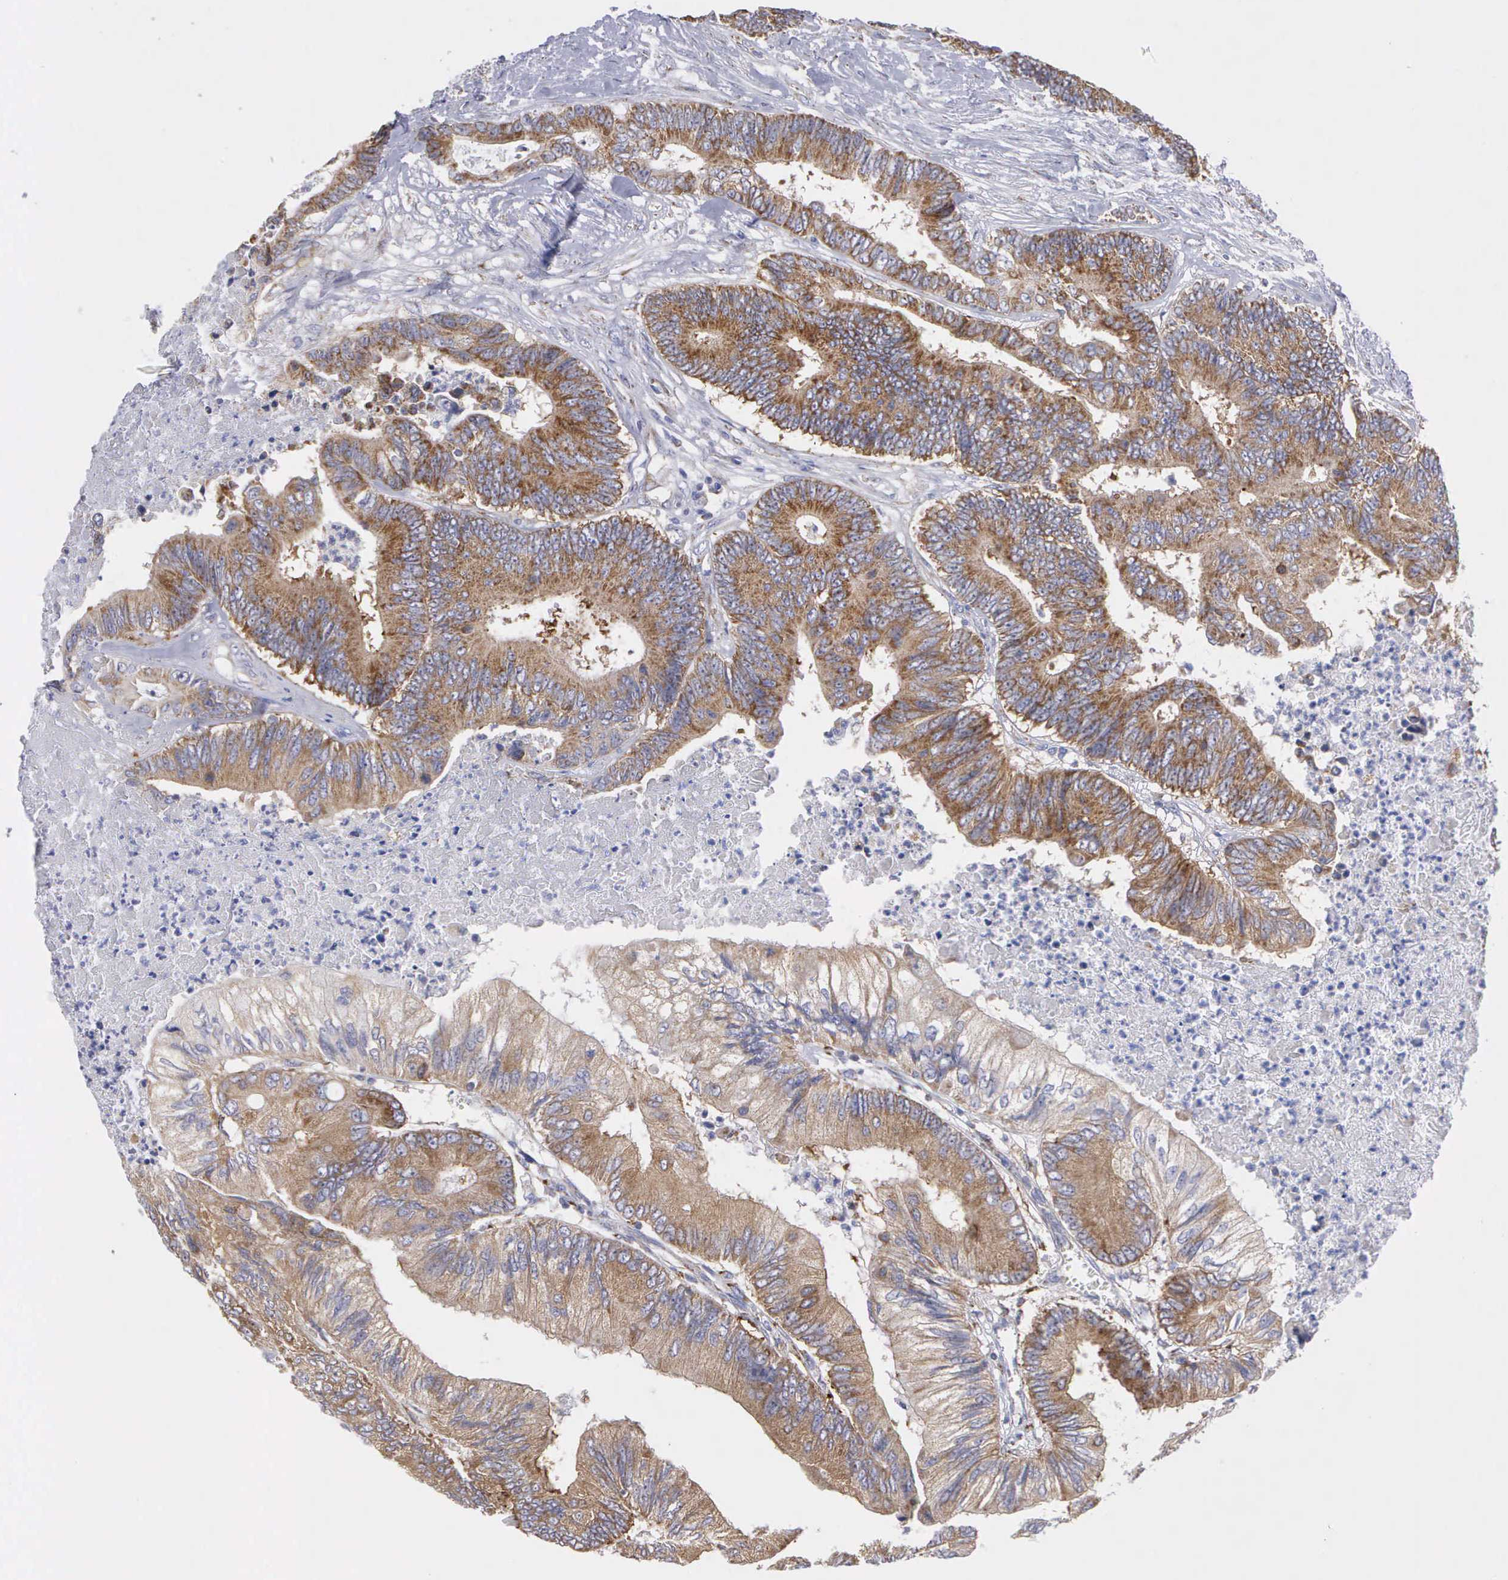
{"staining": {"intensity": "moderate", "quantity": ">75%", "location": "cytoplasmic/membranous"}, "tissue": "colorectal cancer", "cell_type": "Tumor cells", "image_type": "cancer", "snomed": [{"axis": "morphology", "description": "Adenocarcinoma, NOS"}, {"axis": "topography", "description": "Colon"}], "caption": "A brown stain labels moderate cytoplasmic/membranous expression of a protein in colorectal cancer tumor cells.", "gene": "APOOL", "patient": {"sex": "male", "age": 65}}